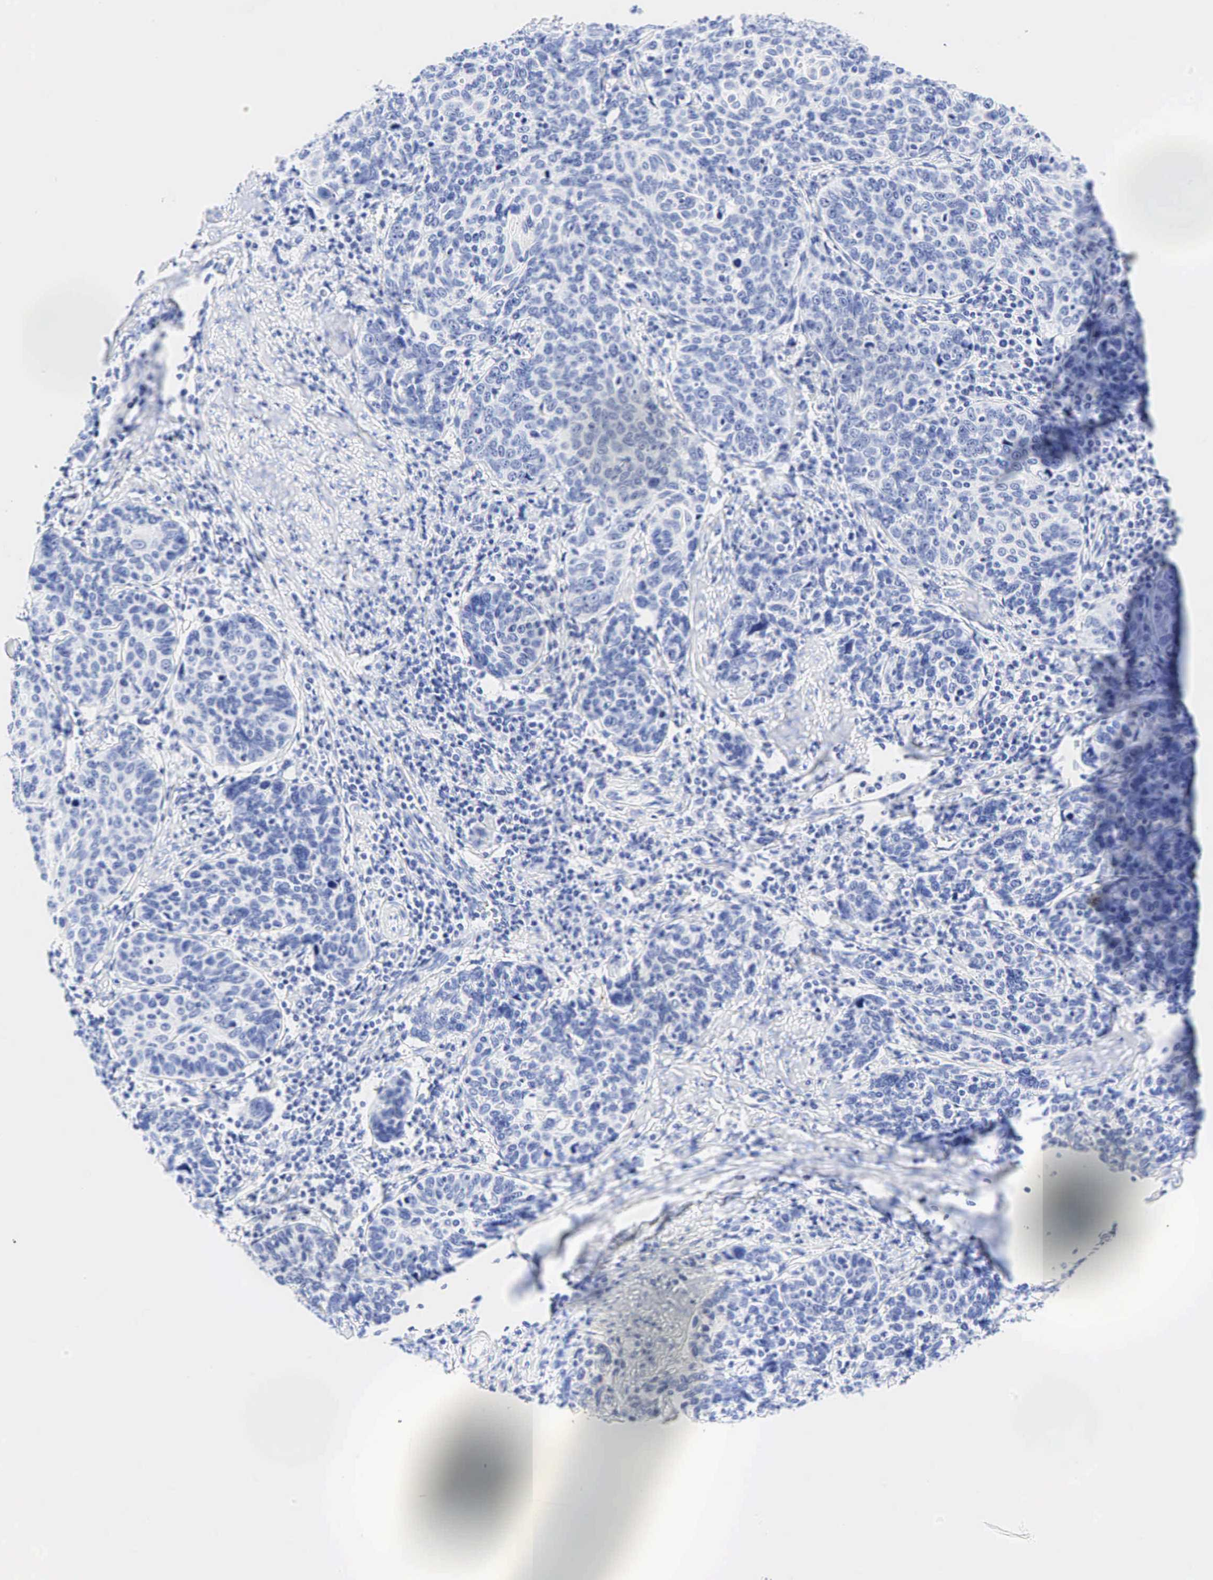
{"staining": {"intensity": "negative", "quantity": "none", "location": "none"}, "tissue": "cervical cancer", "cell_type": "Tumor cells", "image_type": "cancer", "snomed": [{"axis": "morphology", "description": "Squamous cell carcinoma, NOS"}, {"axis": "topography", "description": "Cervix"}], "caption": "This image is of cervical cancer stained with IHC to label a protein in brown with the nuclei are counter-stained blue. There is no positivity in tumor cells.", "gene": "CHGA", "patient": {"sex": "female", "age": 41}}